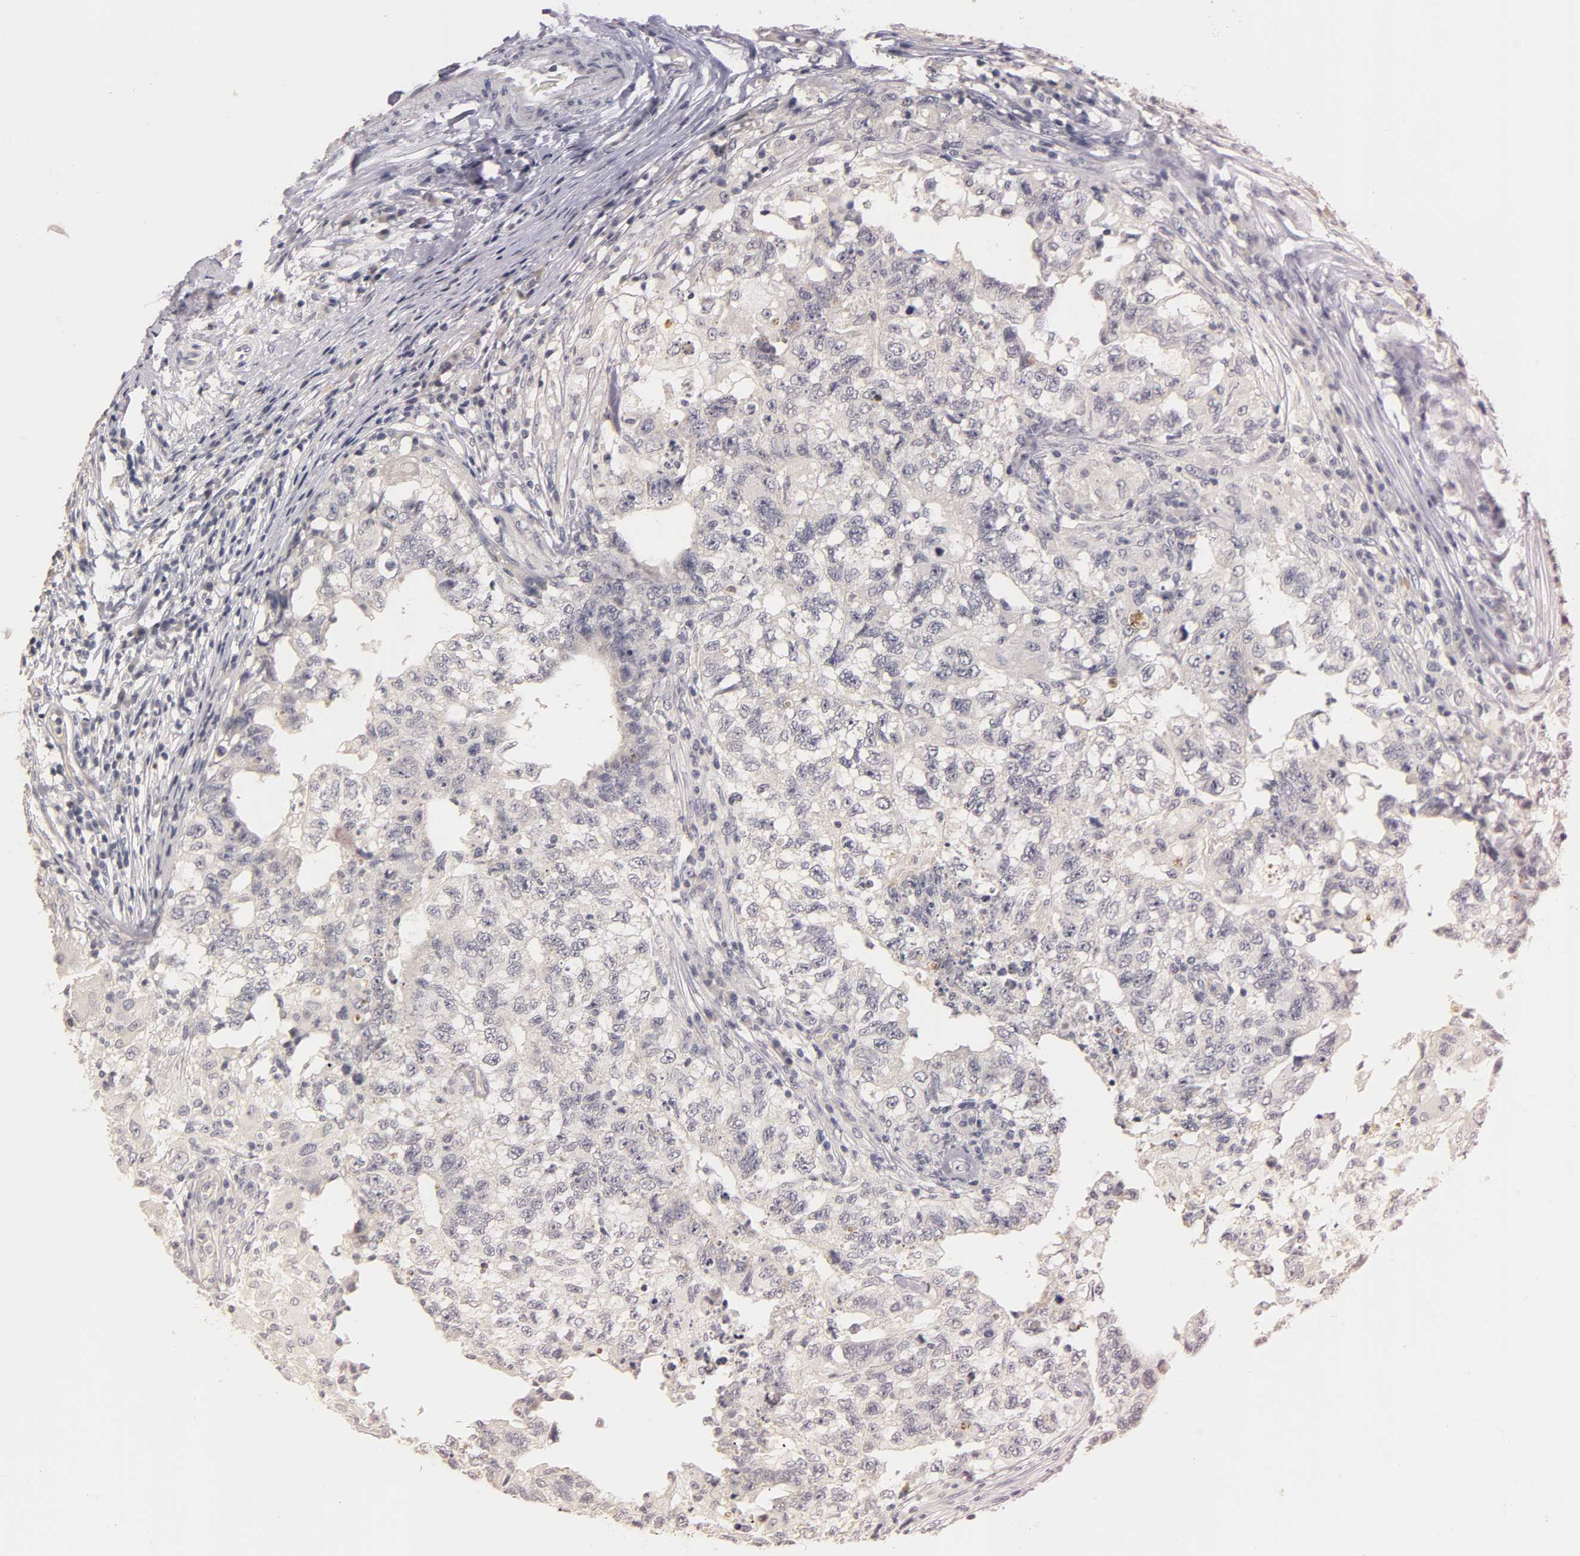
{"staining": {"intensity": "negative", "quantity": "none", "location": "none"}, "tissue": "testis cancer", "cell_type": "Tumor cells", "image_type": "cancer", "snomed": [{"axis": "morphology", "description": "Carcinoma, Embryonal, NOS"}, {"axis": "topography", "description": "Testis"}], "caption": "The image exhibits no significant expression in tumor cells of embryonal carcinoma (testis).", "gene": "OVOL1", "patient": {"sex": "male", "age": 21}}